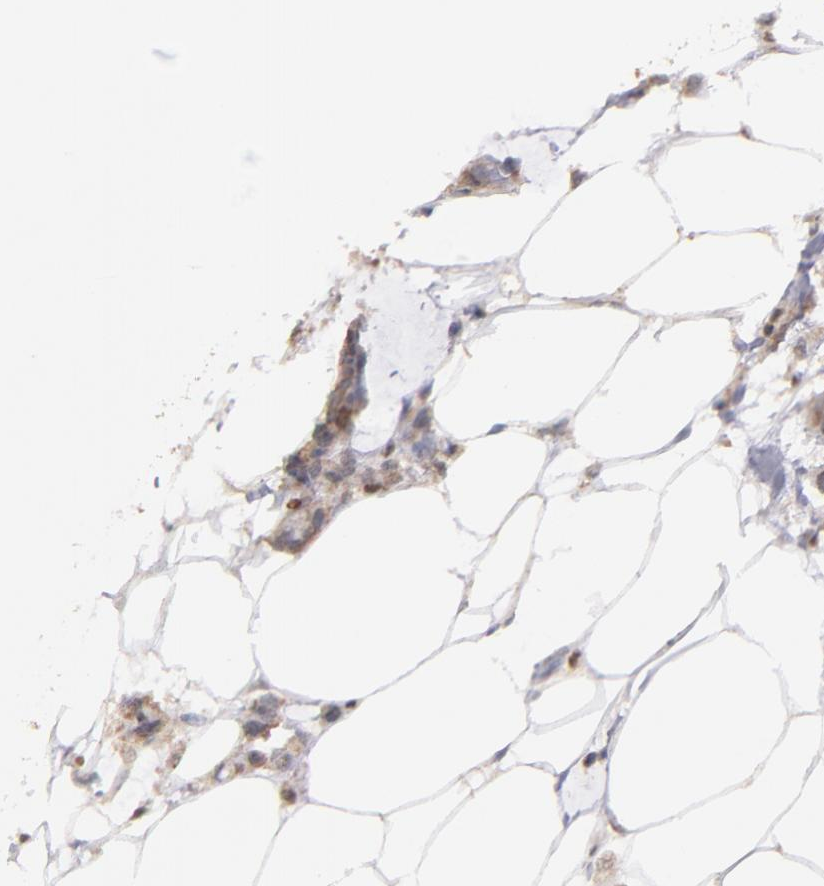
{"staining": {"intensity": "moderate", "quantity": ">75%", "location": "cytoplasmic/membranous"}, "tissue": "colorectal cancer", "cell_type": "Tumor cells", "image_type": "cancer", "snomed": [{"axis": "morphology", "description": "Normal tissue, NOS"}, {"axis": "morphology", "description": "Adenocarcinoma, NOS"}, {"axis": "topography", "description": "Colon"}, {"axis": "topography", "description": "Peripheral nerve tissue"}], "caption": "High-magnification brightfield microscopy of colorectal cancer (adenocarcinoma) stained with DAB (brown) and counterstained with hematoxylin (blue). tumor cells exhibit moderate cytoplasmic/membranous expression is identified in about>75% of cells.", "gene": "SERPINC1", "patient": {"sex": "male", "age": 14}}